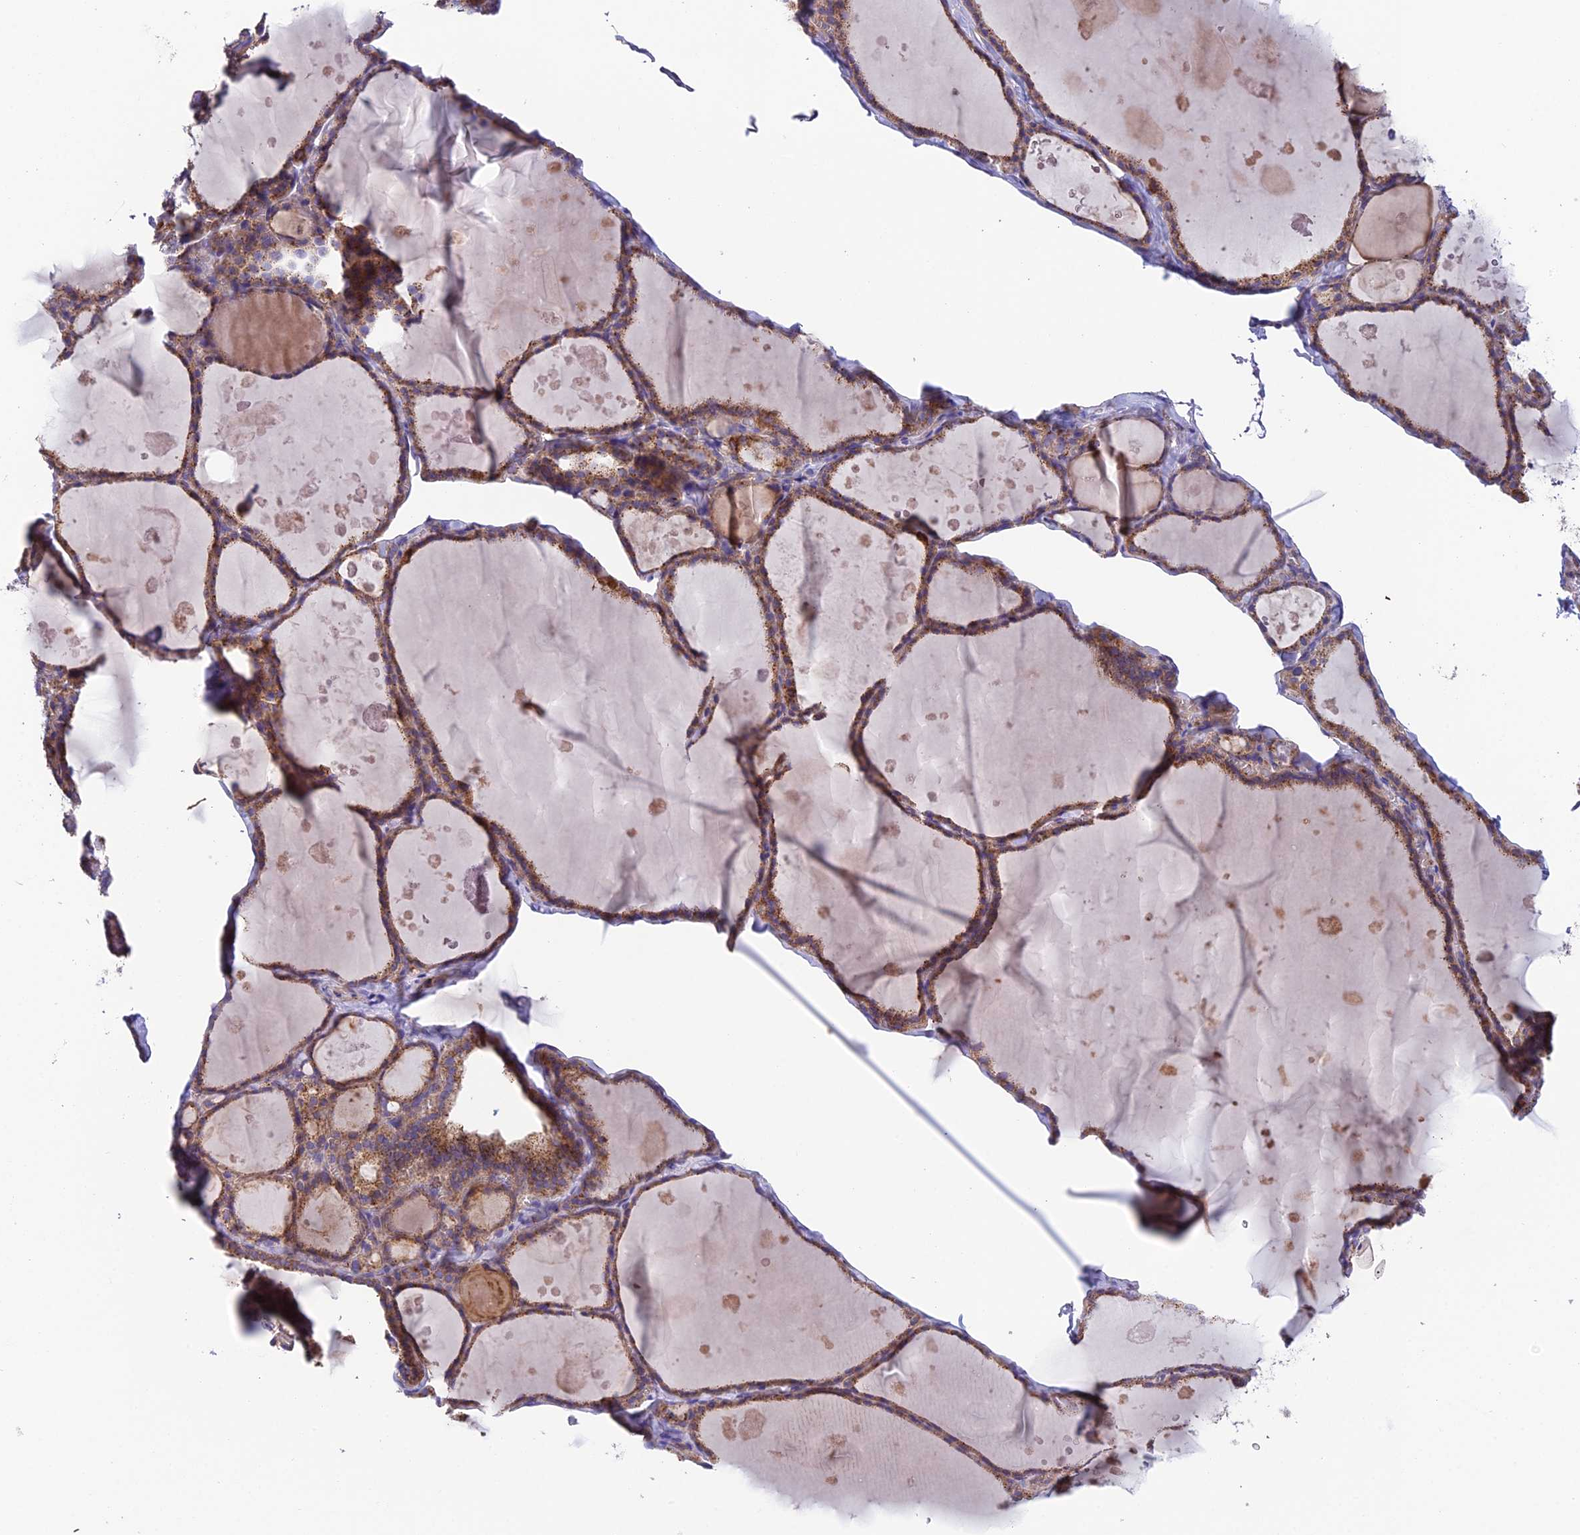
{"staining": {"intensity": "moderate", "quantity": ">75%", "location": "cytoplasmic/membranous"}, "tissue": "thyroid gland", "cell_type": "Glandular cells", "image_type": "normal", "snomed": [{"axis": "morphology", "description": "Normal tissue, NOS"}, {"axis": "topography", "description": "Thyroid gland"}], "caption": "Immunohistochemical staining of normal thyroid gland displays moderate cytoplasmic/membranous protein positivity in approximately >75% of glandular cells.", "gene": "QRFP", "patient": {"sex": "male", "age": 56}}